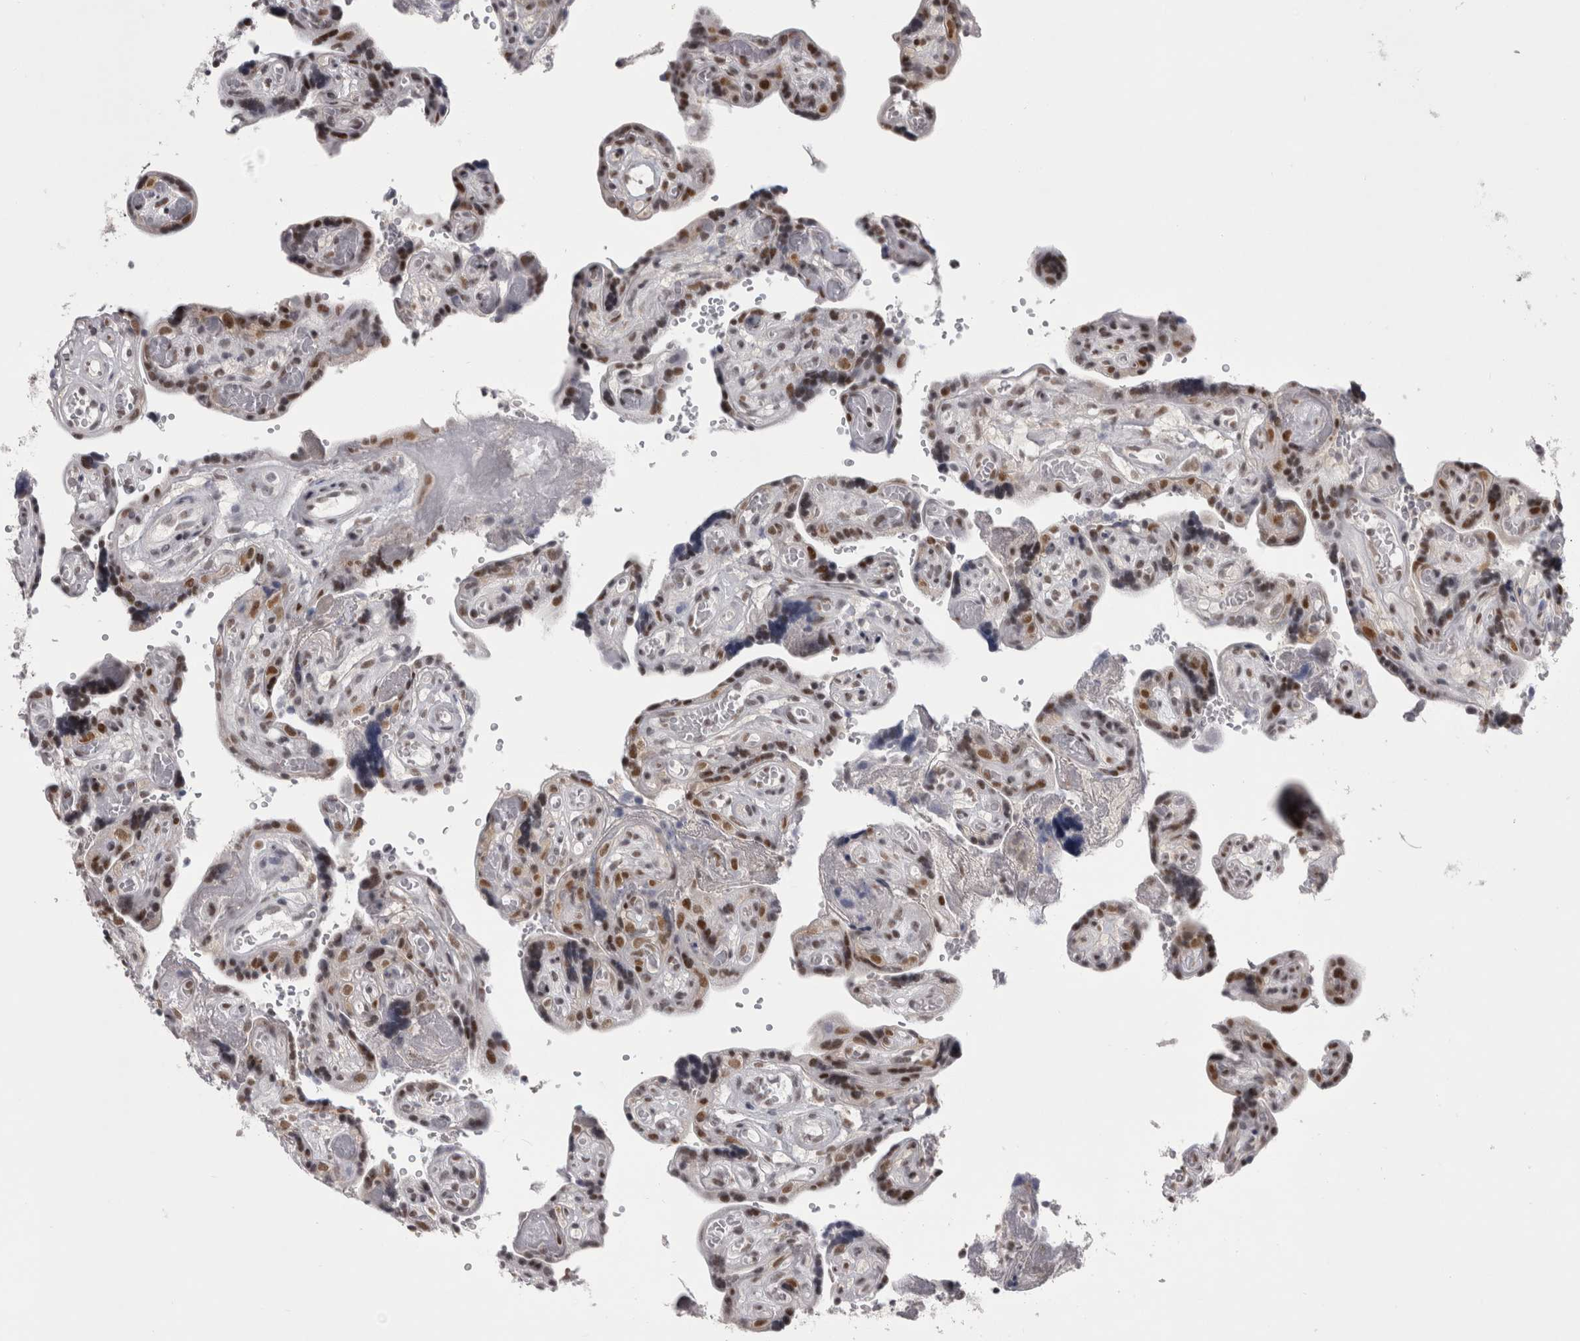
{"staining": {"intensity": "strong", "quantity": ">75%", "location": "nuclear"}, "tissue": "placenta", "cell_type": "Decidual cells", "image_type": "normal", "snomed": [{"axis": "morphology", "description": "Normal tissue, NOS"}, {"axis": "topography", "description": "Placenta"}], "caption": "Strong nuclear staining for a protein is seen in approximately >75% of decidual cells of benign placenta using immunohistochemistry (IHC).", "gene": "PSMB2", "patient": {"sex": "female", "age": 30}}